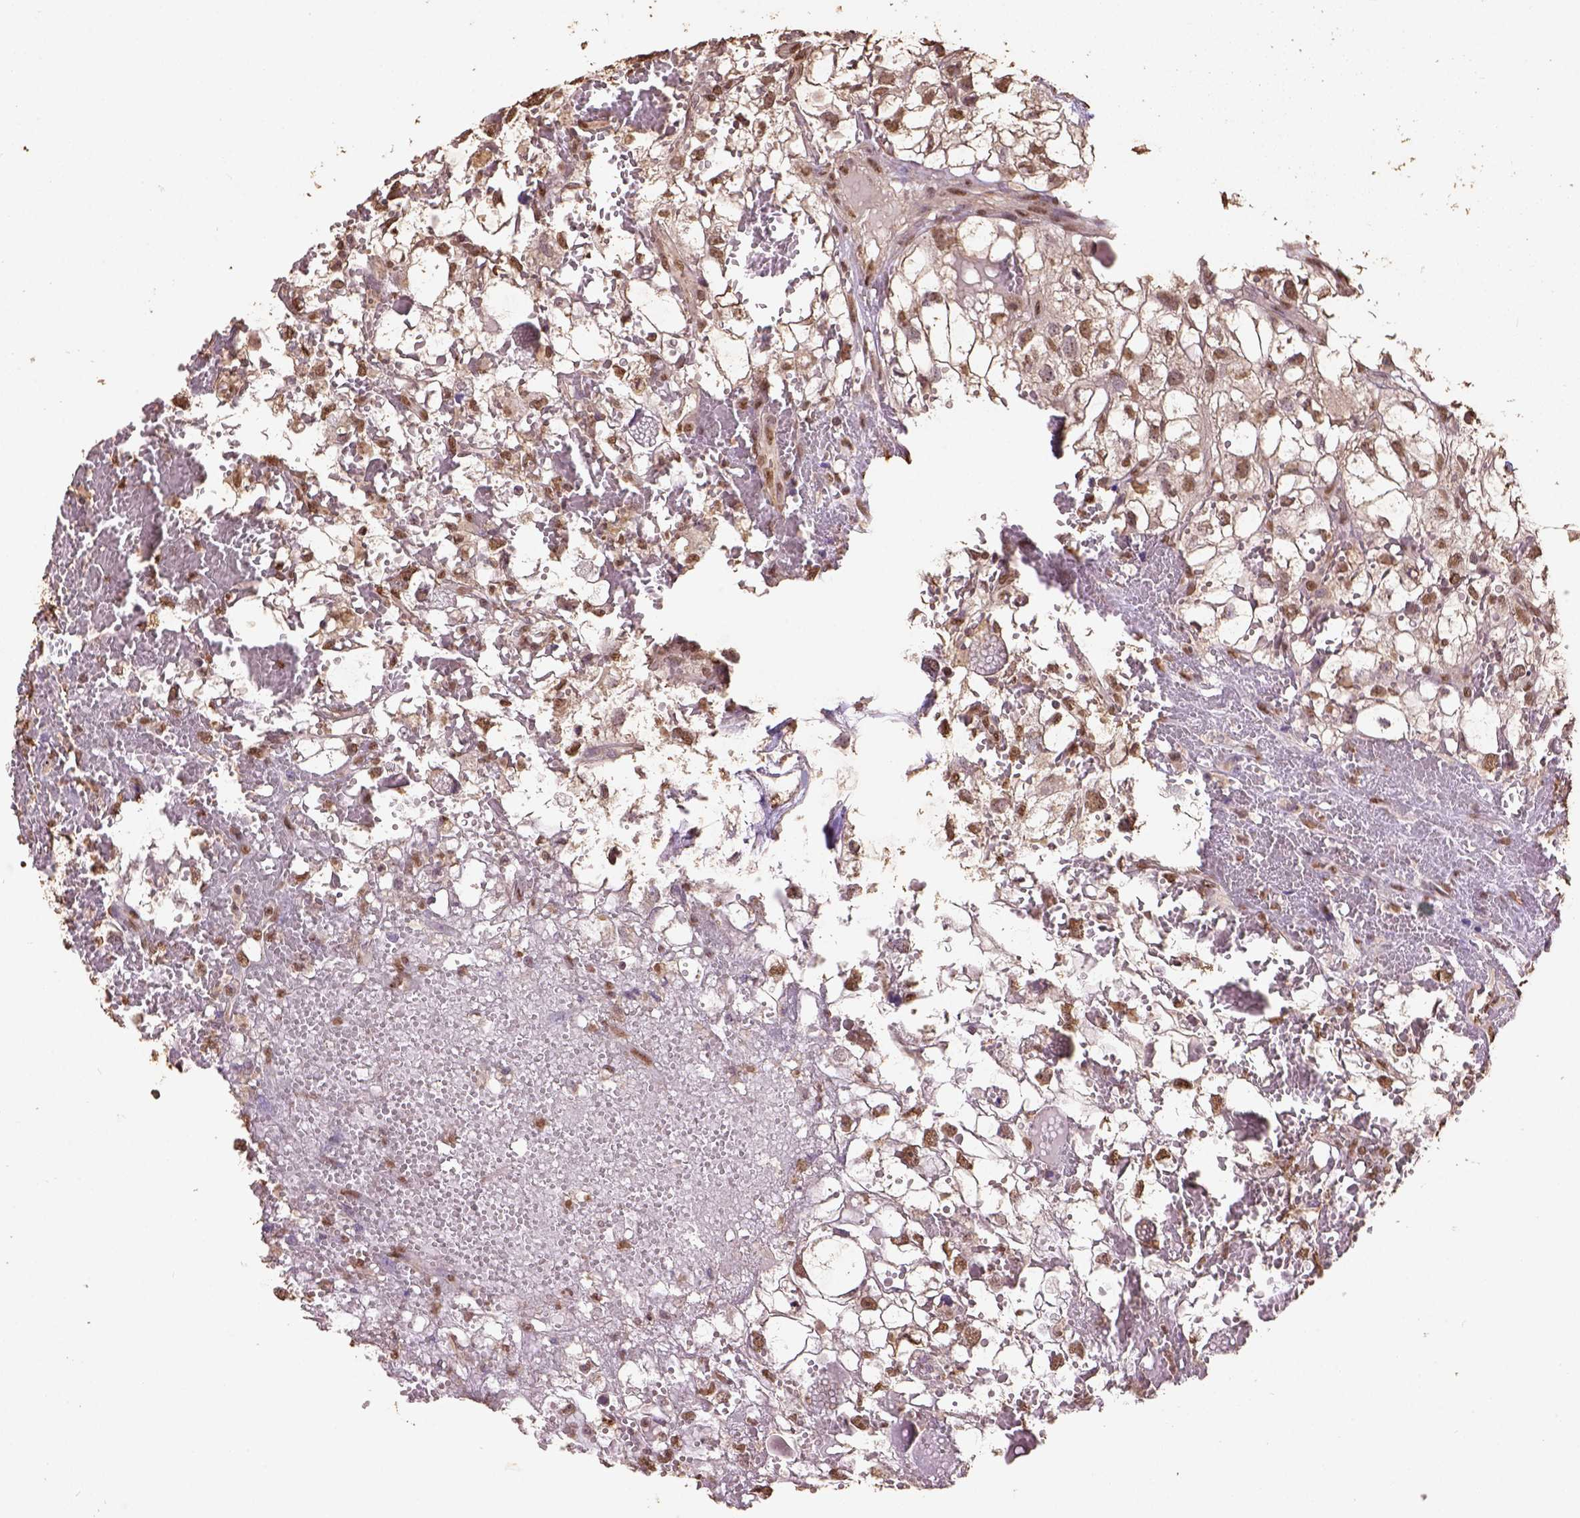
{"staining": {"intensity": "moderate", "quantity": "<25%", "location": "nuclear"}, "tissue": "renal cancer", "cell_type": "Tumor cells", "image_type": "cancer", "snomed": [{"axis": "morphology", "description": "Adenocarcinoma, NOS"}, {"axis": "topography", "description": "Kidney"}], "caption": "Immunohistochemical staining of renal cancer (adenocarcinoma) reveals low levels of moderate nuclear protein expression in about <25% of tumor cells.", "gene": "CSTF2T", "patient": {"sex": "male", "age": 56}}